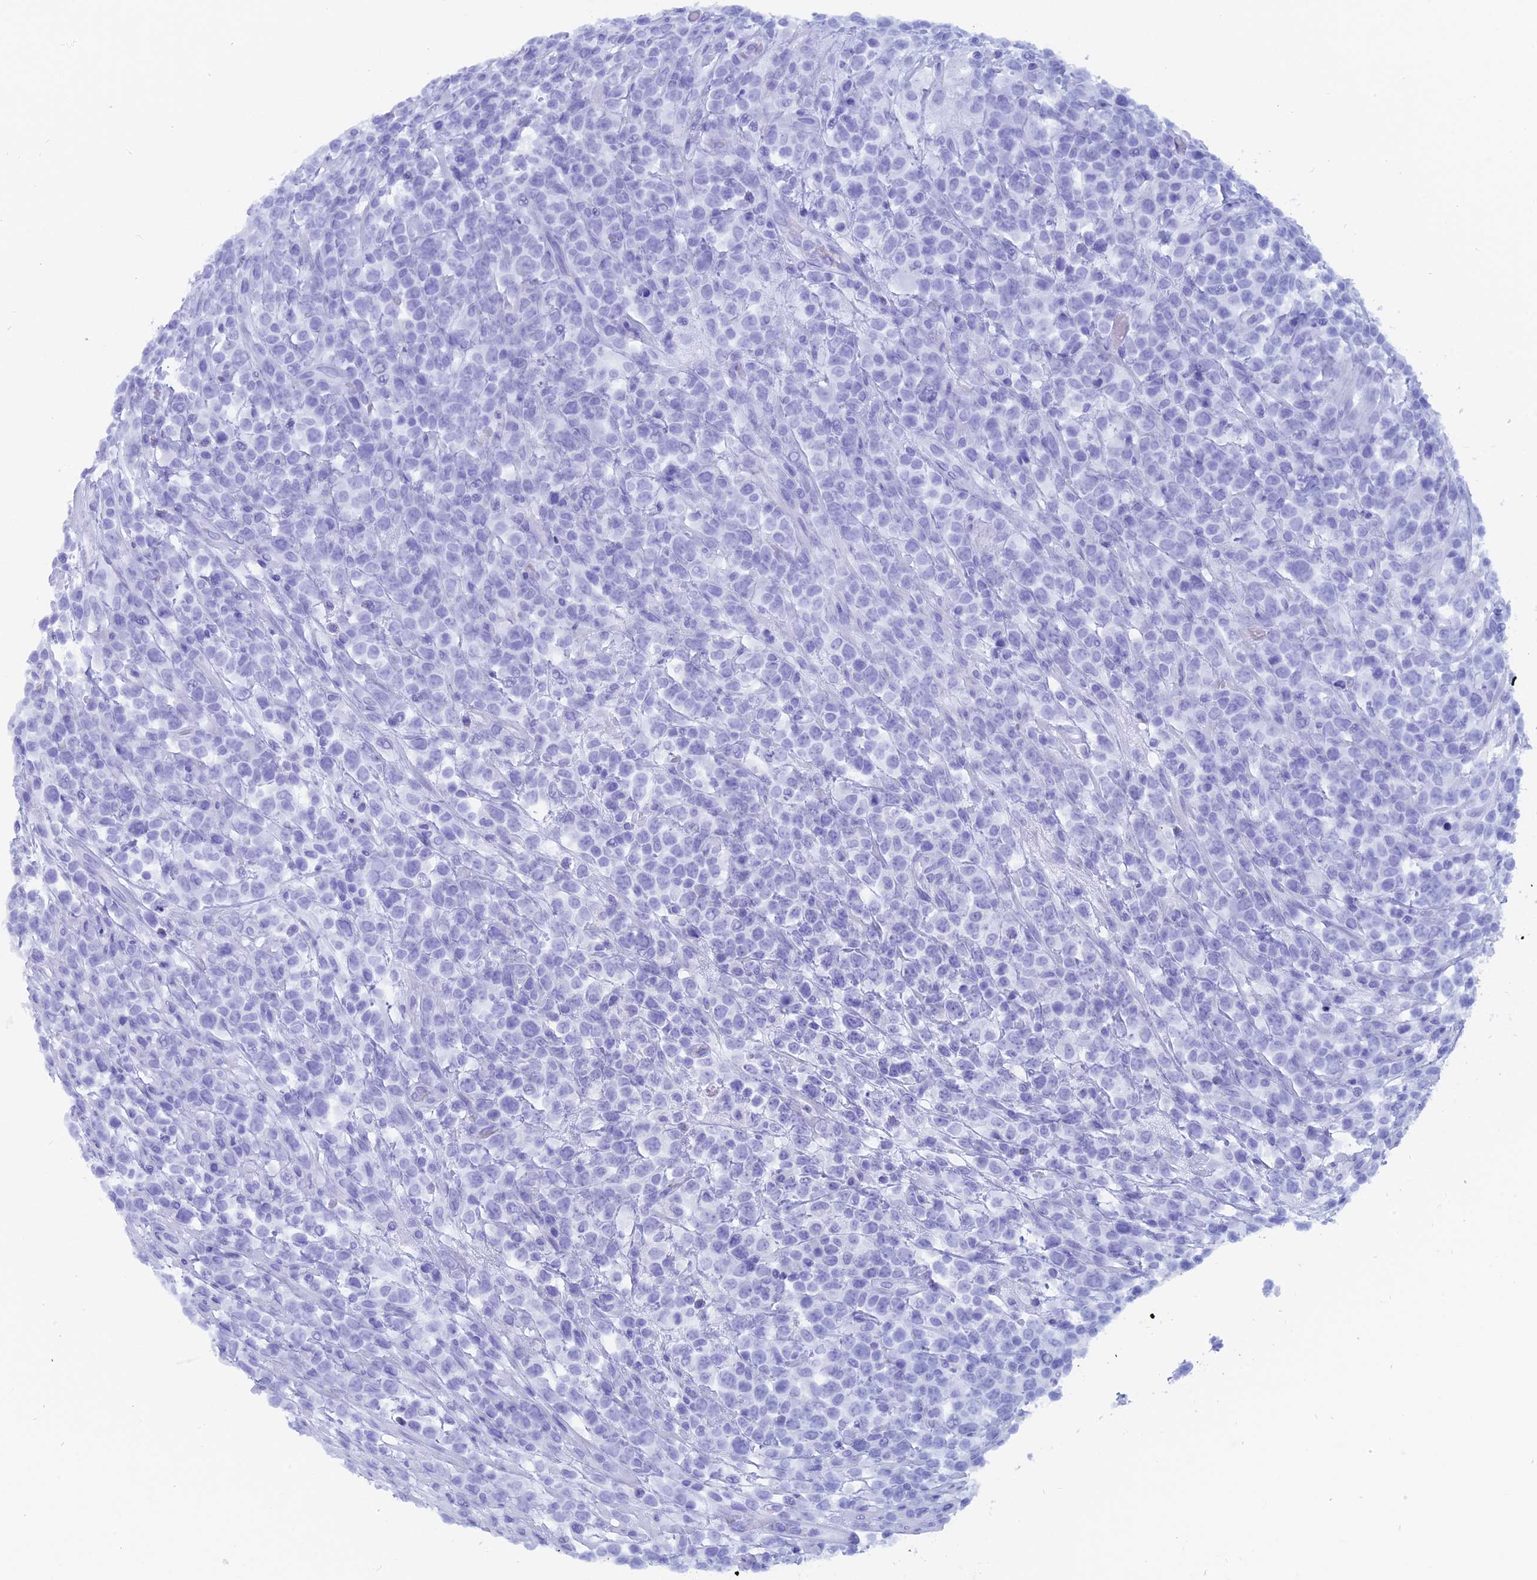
{"staining": {"intensity": "negative", "quantity": "none", "location": "none"}, "tissue": "lymphoma", "cell_type": "Tumor cells", "image_type": "cancer", "snomed": [{"axis": "morphology", "description": "Malignant lymphoma, non-Hodgkin's type, High grade"}, {"axis": "topography", "description": "Colon"}], "caption": "There is no significant positivity in tumor cells of malignant lymphoma, non-Hodgkin's type (high-grade).", "gene": "CAPS", "patient": {"sex": "female", "age": 53}}